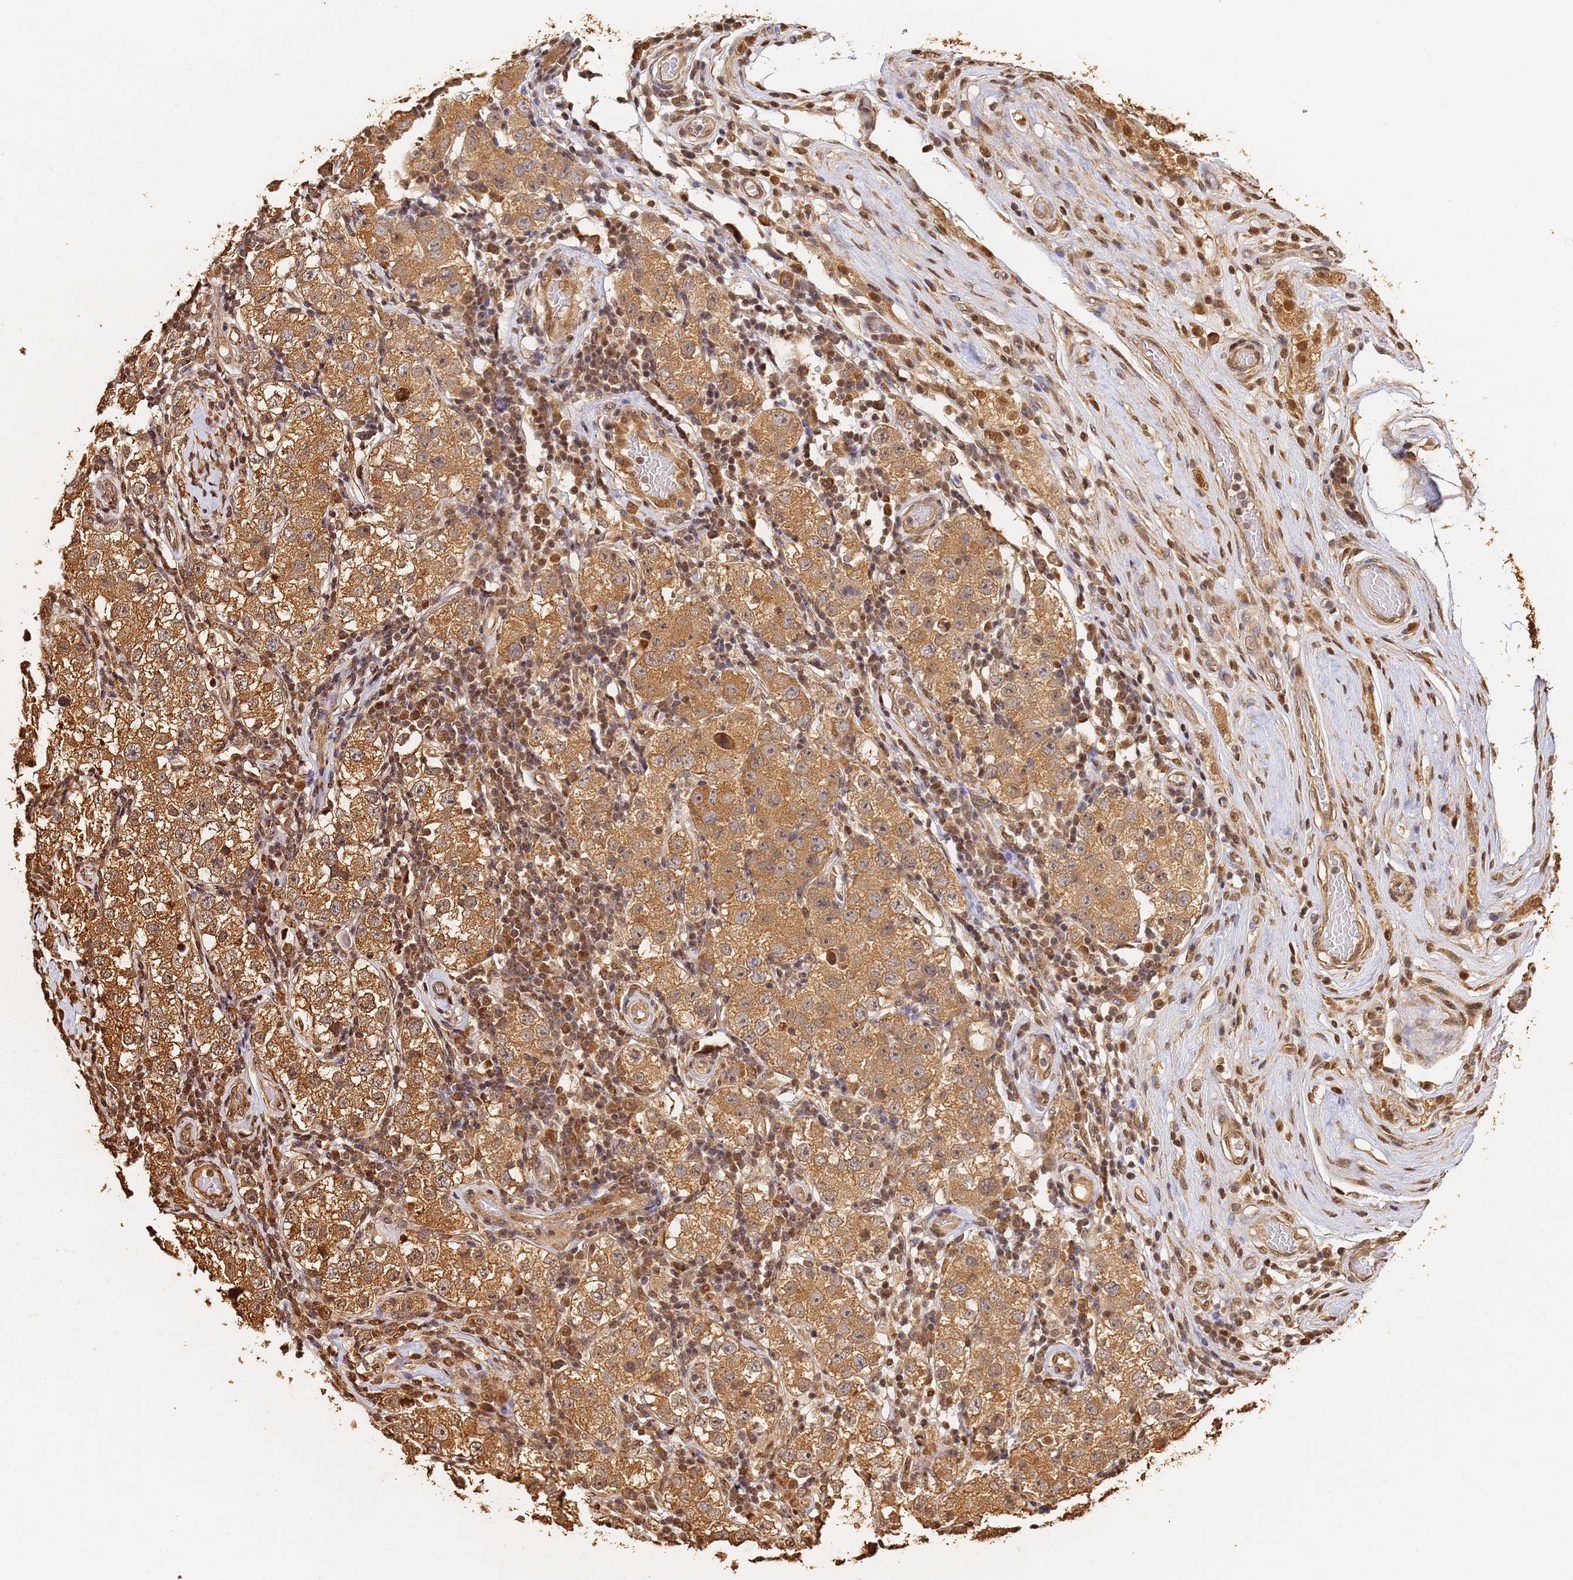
{"staining": {"intensity": "moderate", "quantity": ">75%", "location": "cytoplasmic/membranous"}, "tissue": "testis cancer", "cell_type": "Tumor cells", "image_type": "cancer", "snomed": [{"axis": "morphology", "description": "Seminoma, NOS"}, {"axis": "topography", "description": "Testis"}], "caption": "Immunohistochemistry (DAB) staining of human testis cancer demonstrates moderate cytoplasmic/membranous protein positivity in about >75% of tumor cells.", "gene": "JAK2", "patient": {"sex": "male", "age": 34}}